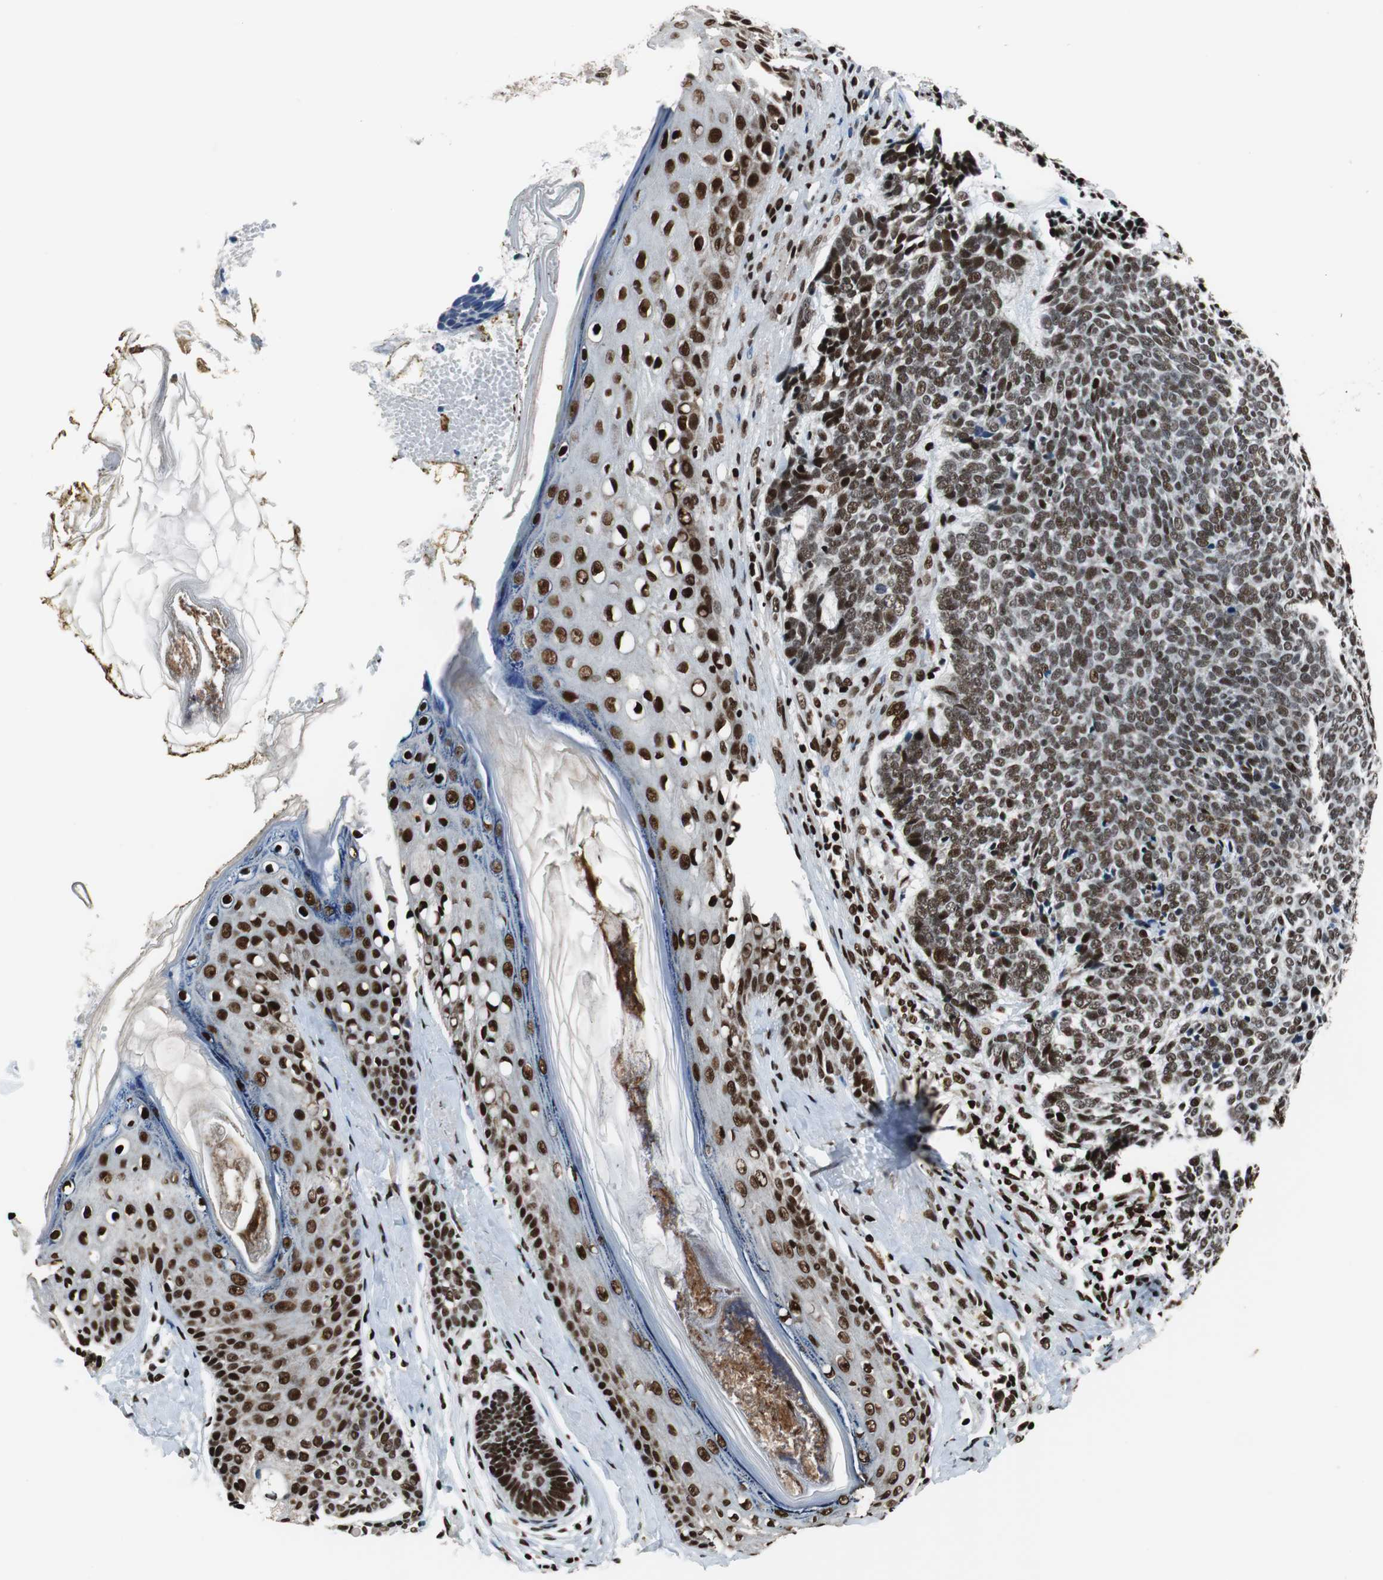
{"staining": {"intensity": "moderate", "quantity": ">75%", "location": "nuclear"}, "tissue": "skin cancer", "cell_type": "Tumor cells", "image_type": "cancer", "snomed": [{"axis": "morphology", "description": "Basal cell carcinoma"}, {"axis": "topography", "description": "Skin"}], "caption": "Brown immunohistochemical staining in skin cancer (basal cell carcinoma) shows moderate nuclear expression in approximately >75% of tumor cells. (Stains: DAB in brown, nuclei in blue, Microscopy: brightfield microscopy at high magnification).", "gene": "HDAC1", "patient": {"sex": "male", "age": 84}}